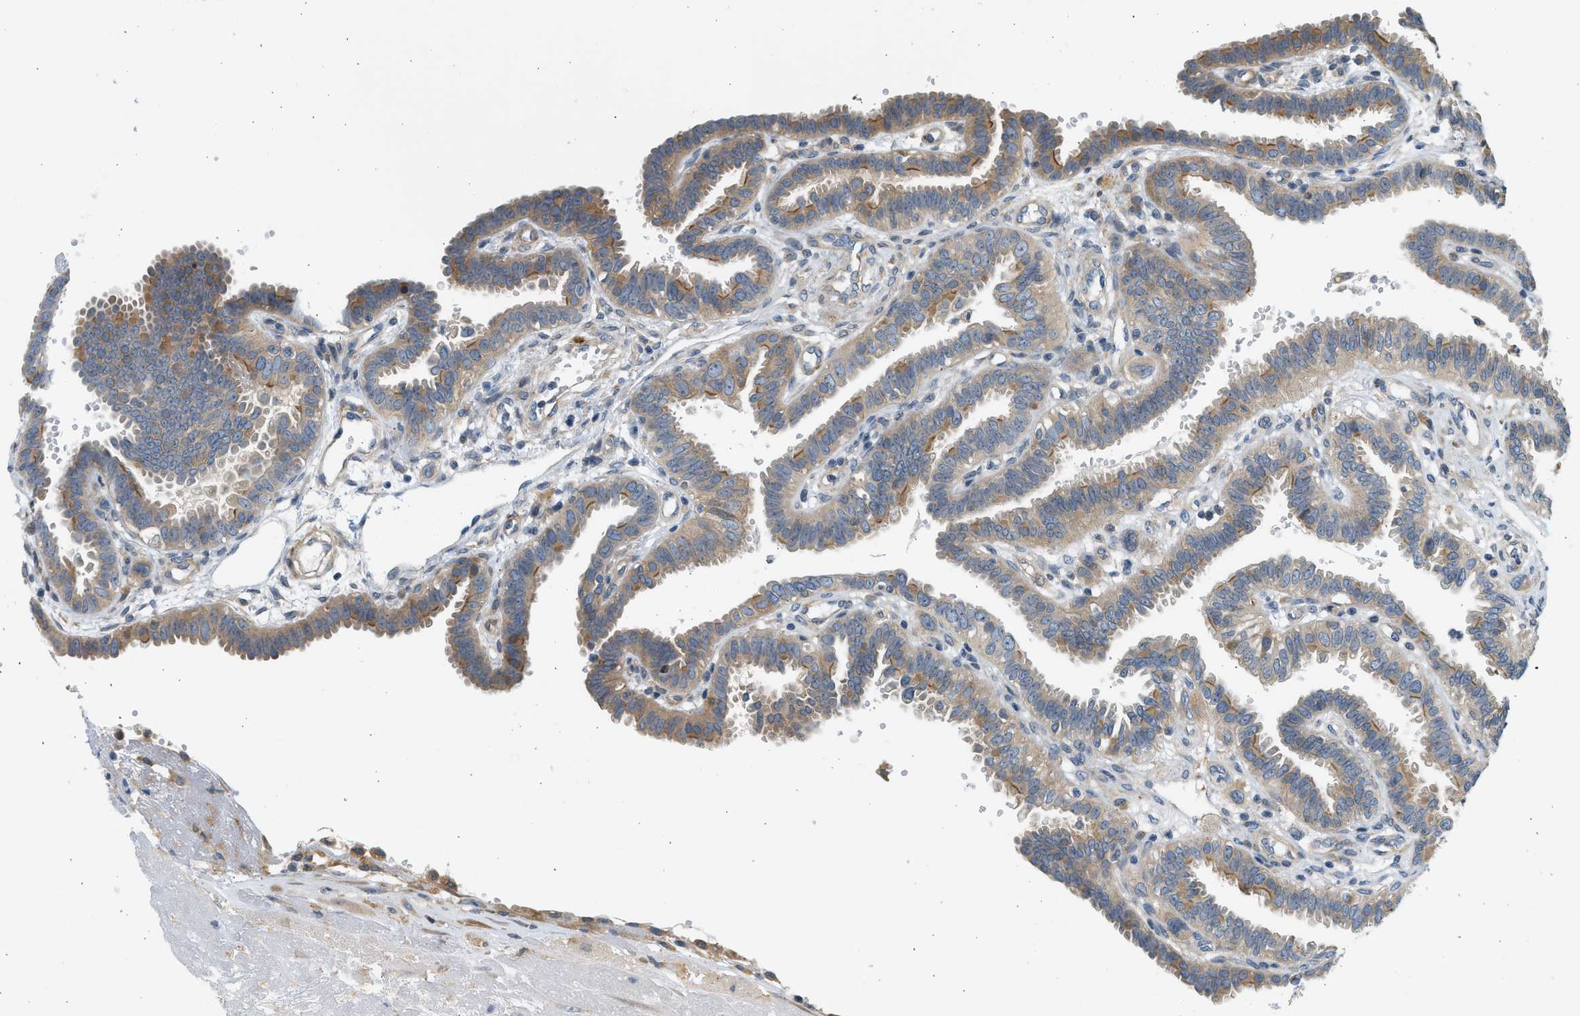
{"staining": {"intensity": "moderate", "quantity": ">75%", "location": "cytoplasmic/membranous"}, "tissue": "fallopian tube", "cell_type": "Glandular cells", "image_type": "normal", "snomed": [{"axis": "morphology", "description": "Normal tissue, NOS"}, {"axis": "topography", "description": "Fallopian tube"}, {"axis": "topography", "description": "Placenta"}], "caption": "Moderate cytoplasmic/membranous staining is identified in approximately >75% of glandular cells in normal fallopian tube.", "gene": "KDELR2", "patient": {"sex": "female", "age": 34}}